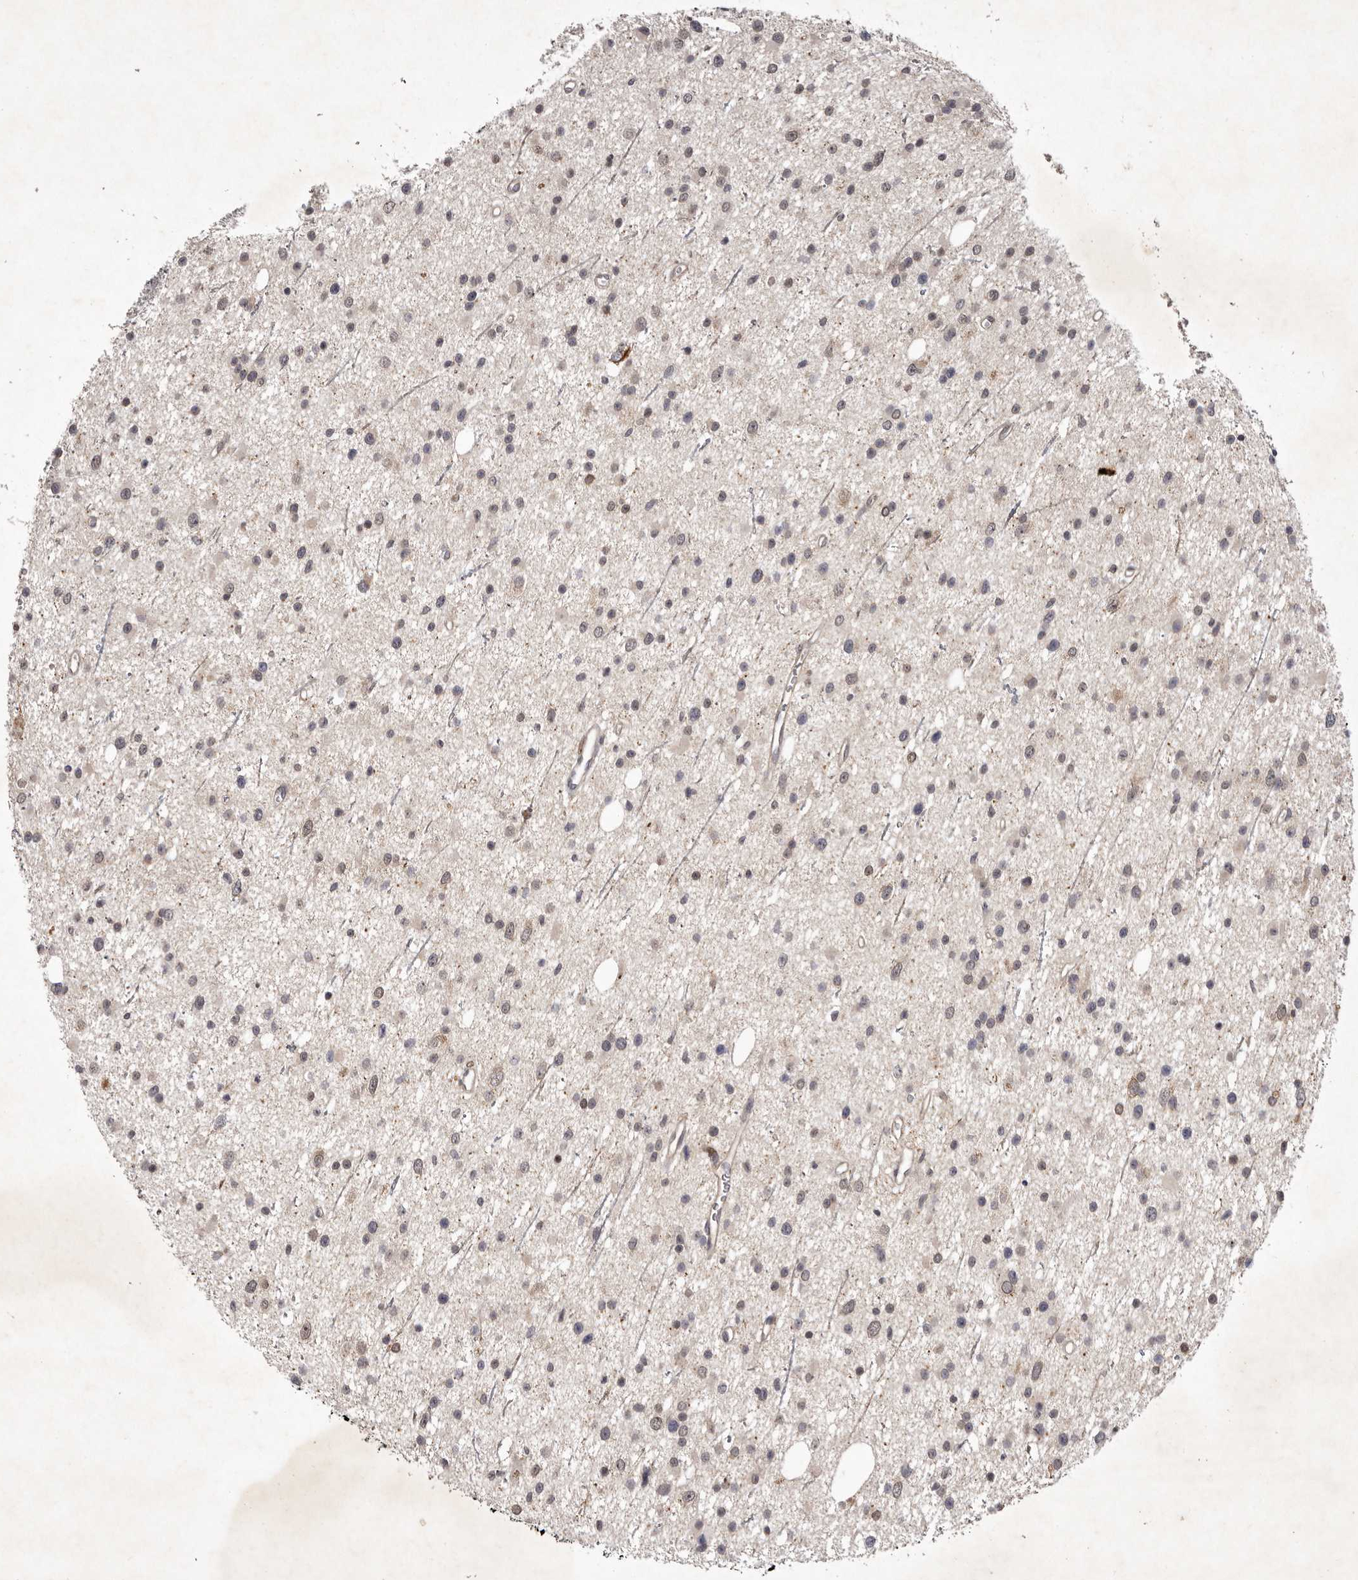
{"staining": {"intensity": "moderate", "quantity": "25%-75%", "location": "cytoplasmic/membranous,nuclear"}, "tissue": "glioma", "cell_type": "Tumor cells", "image_type": "cancer", "snomed": [{"axis": "morphology", "description": "Glioma, malignant, Low grade"}, {"axis": "topography", "description": "Cerebral cortex"}], "caption": "Human malignant glioma (low-grade) stained for a protein (brown) exhibits moderate cytoplasmic/membranous and nuclear positive staining in about 25%-75% of tumor cells.", "gene": "ABL1", "patient": {"sex": "female", "age": 39}}